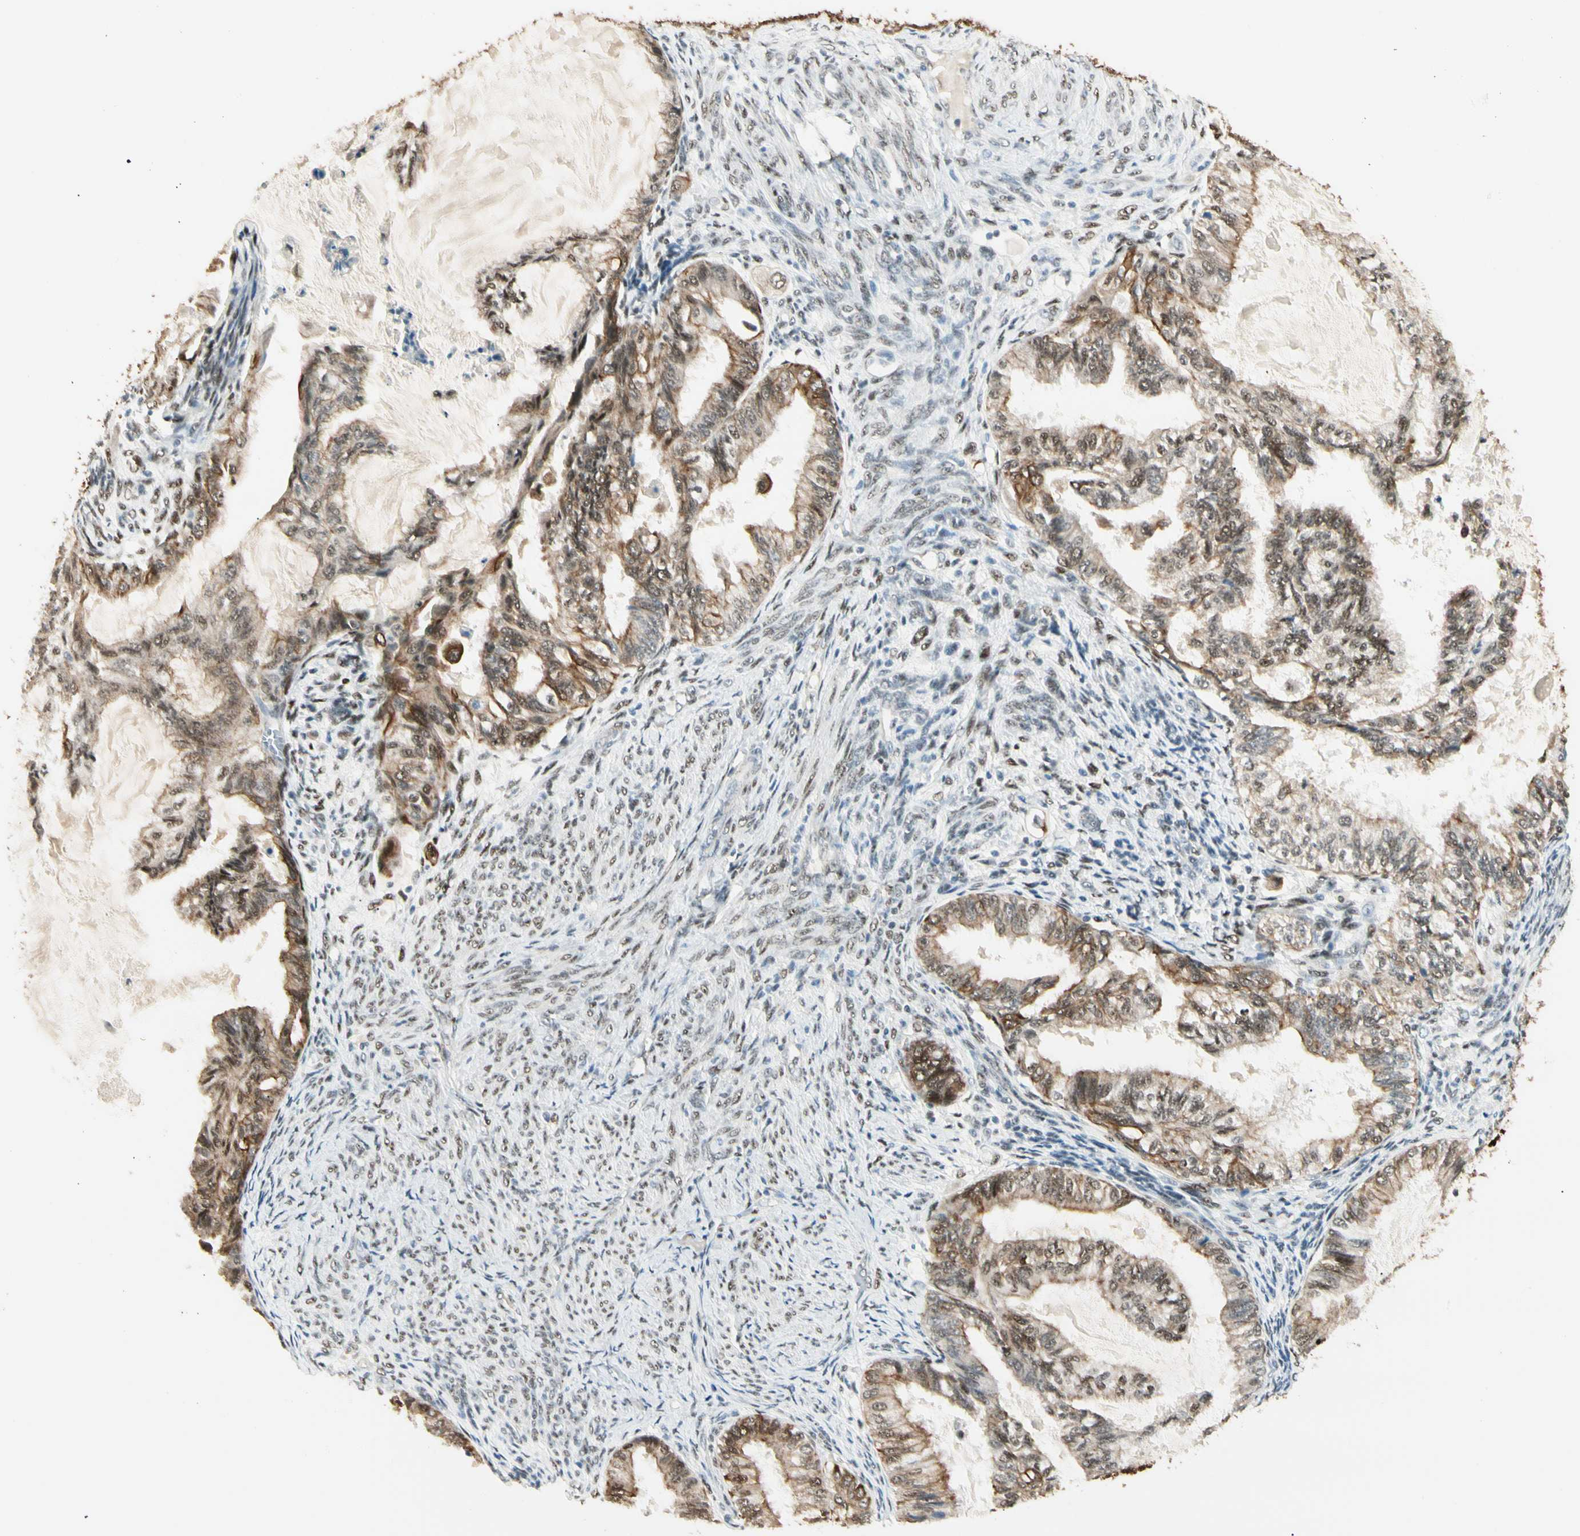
{"staining": {"intensity": "moderate", "quantity": ">75%", "location": "cytoplasmic/membranous"}, "tissue": "cervical cancer", "cell_type": "Tumor cells", "image_type": "cancer", "snomed": [{"axis": "morphology", "description": "Normal tissue, NOS"}, {"axis": "morphology", "description": "Adenocarcinoma, NOS"}, {"axis": "topography", "description": "Cervix"}, {"axis": "topography", "description": "Endometrium"}], "caption": "IHC of cervical cancer reveals medium levels of moderate cytoplasmic/membranous expression in approximately >75% of tumor cells. The staining is performed using DAB brown chromogen to label protein expression. The nuclei are counter-stained blue using hematoxylin.", "gene": "ATXN1", "patient": {"sex": "female", "age": 86}}